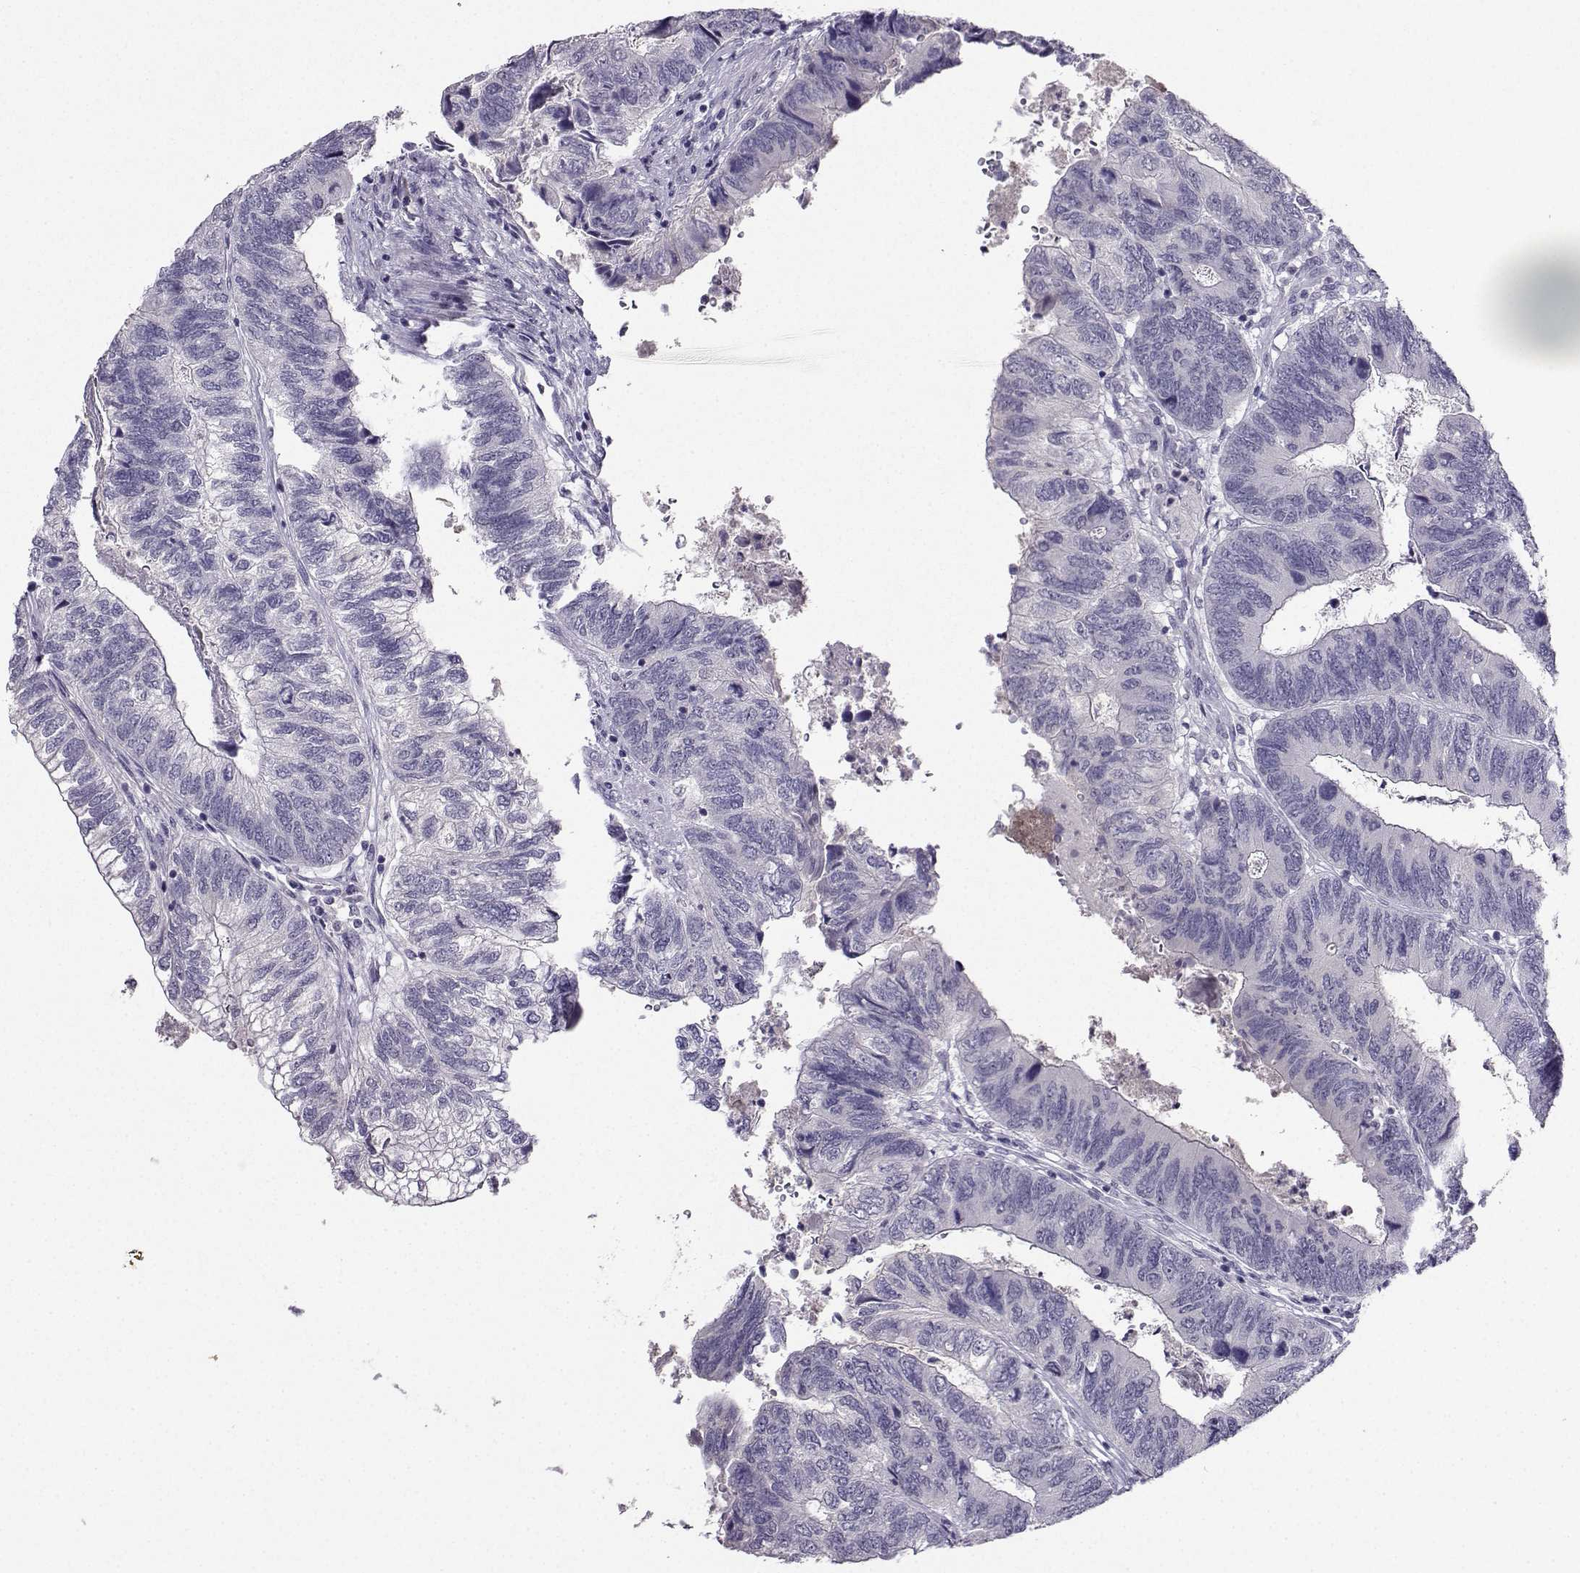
{"staining": {"intensity": "negative", "quantity": "none", "location": "none"}, "tissue": "colorectal cancer", "cell_type": "Tumor cells", "image_type": "cancer", "snomed": [{"axis": "morphology", "description": "Adenocarcinoma, NOS"}, {"axis": "topography", "description": "Colon"}], "caption": "Immunohistochemistry (IHC) micrograph of neoplastic tissue: human colorectal cancer stained with DAB (3,3'-diaminobenzidine) shows no significant protein positivity in tumor cells.", "gene": "CRYBB1", "patient": {"sex": "female", "age": 67}}